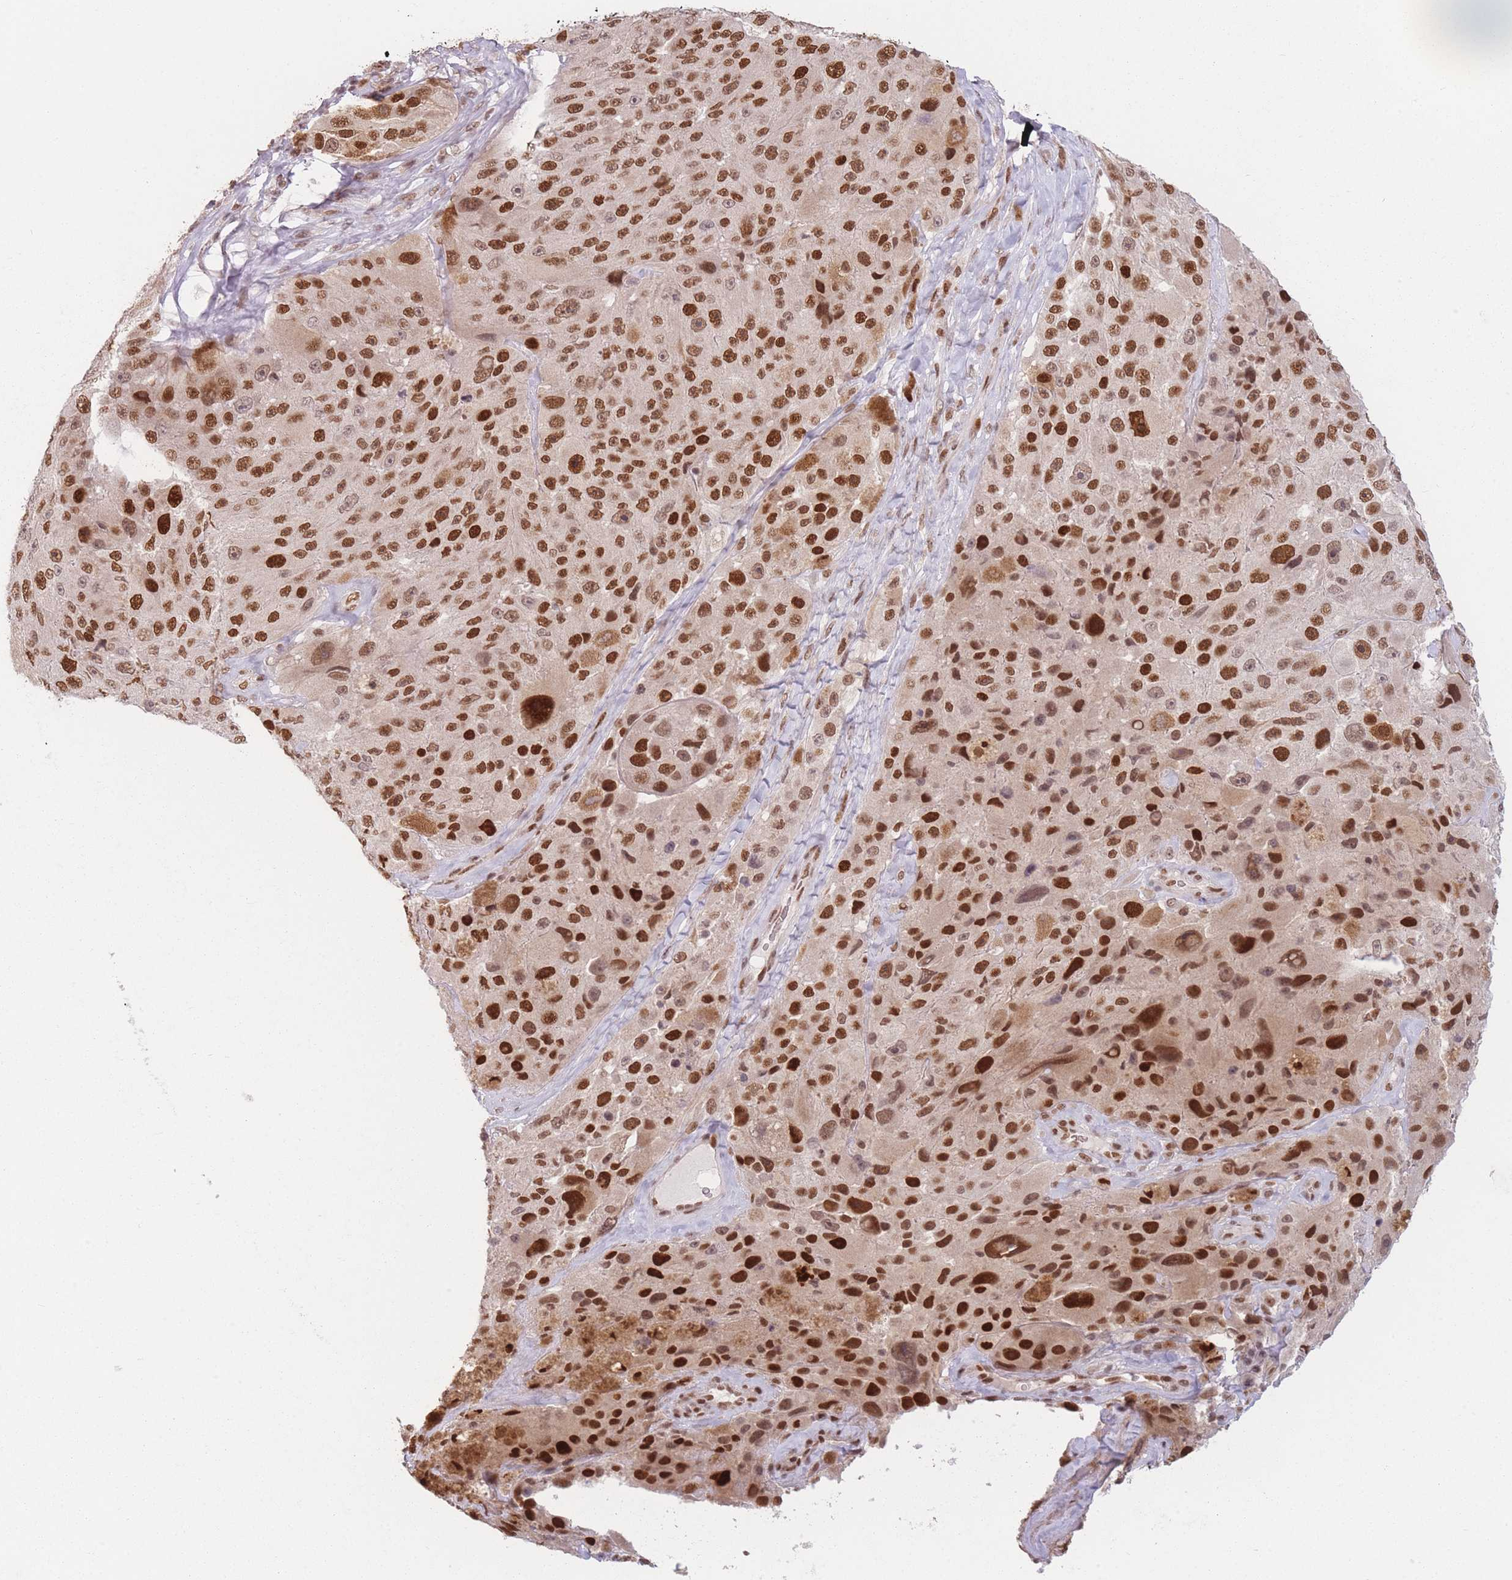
{"staining": {"intensity": "strong", "quantity": ">75%", "location": "nuclear"}, "tissue": "melanoma", "cell_type": "Tumor cells", "image_type": "cancer", "snomed": [{"axis": "morphology", "description": "Malignant melanoma, Metastatic site"}, {"axis": "topography", "description": "Lymph node"}], "caption": "The immunohistochemical stain labels strong nuclear expression in tumor cells of melanoma tissue.", "gene": "SUPT6H", "patient": {"sex": "male", "age": 62}}